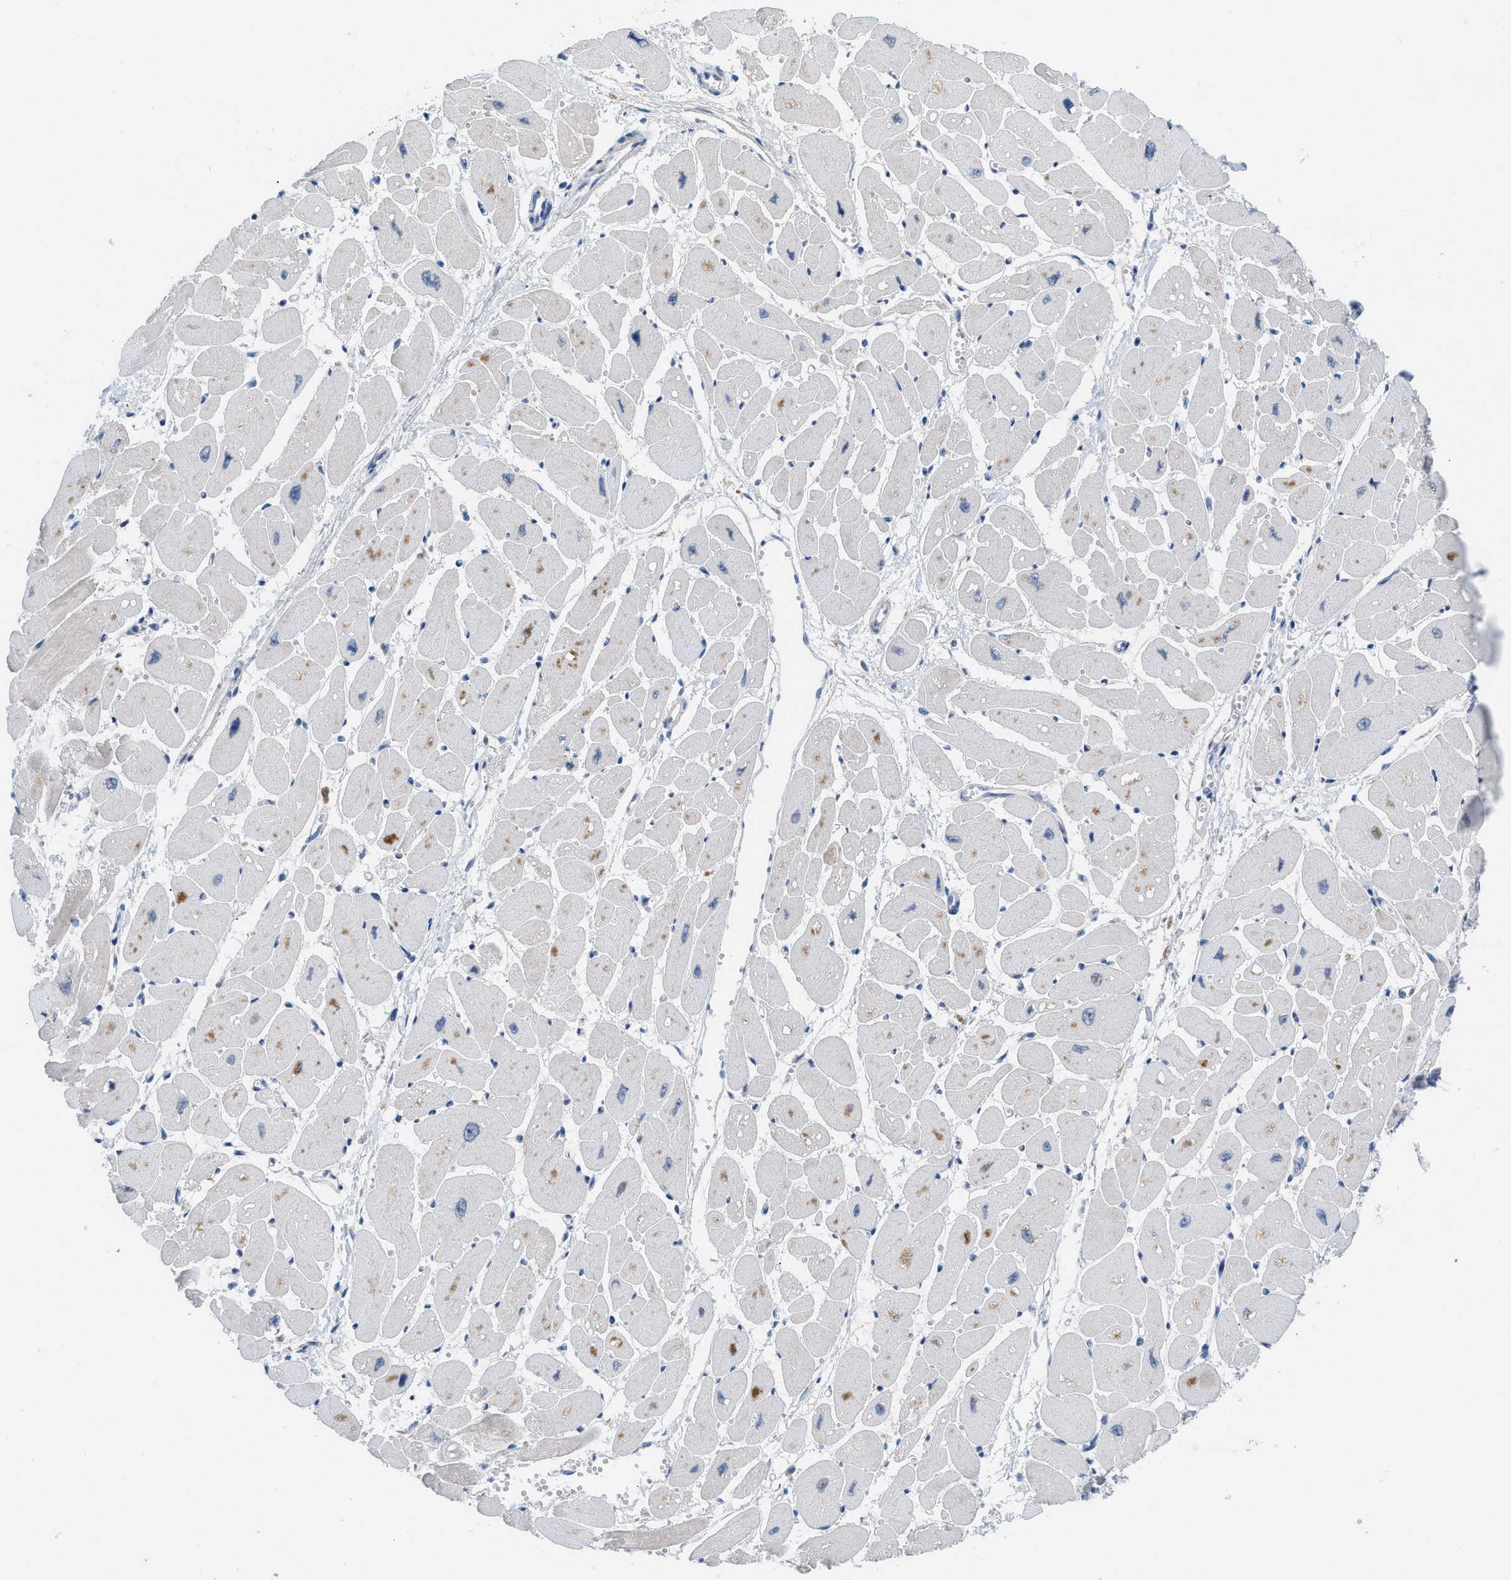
{"staining": {"intensity": "moderate", "quantity": "25%-75%", "location": "cytoplasmic/membranous"}, "tissue": "heart muscle", "cell_type": "Cardiomyocytes", "image_type": "normal", "snomed": [{"axis": "morphology", "description": "Normal tissue, NOS"}, {"axis": "topography", "description": "Heart"}], "caption": "Immunohistochemical staining of normal human heart muscle shows moderate cytoplasmic/membranous protein positivity in about 25%-75% of cardiomyocytes.", "gene": "HPX", "patient": {"sex": "female", "age": 54}}